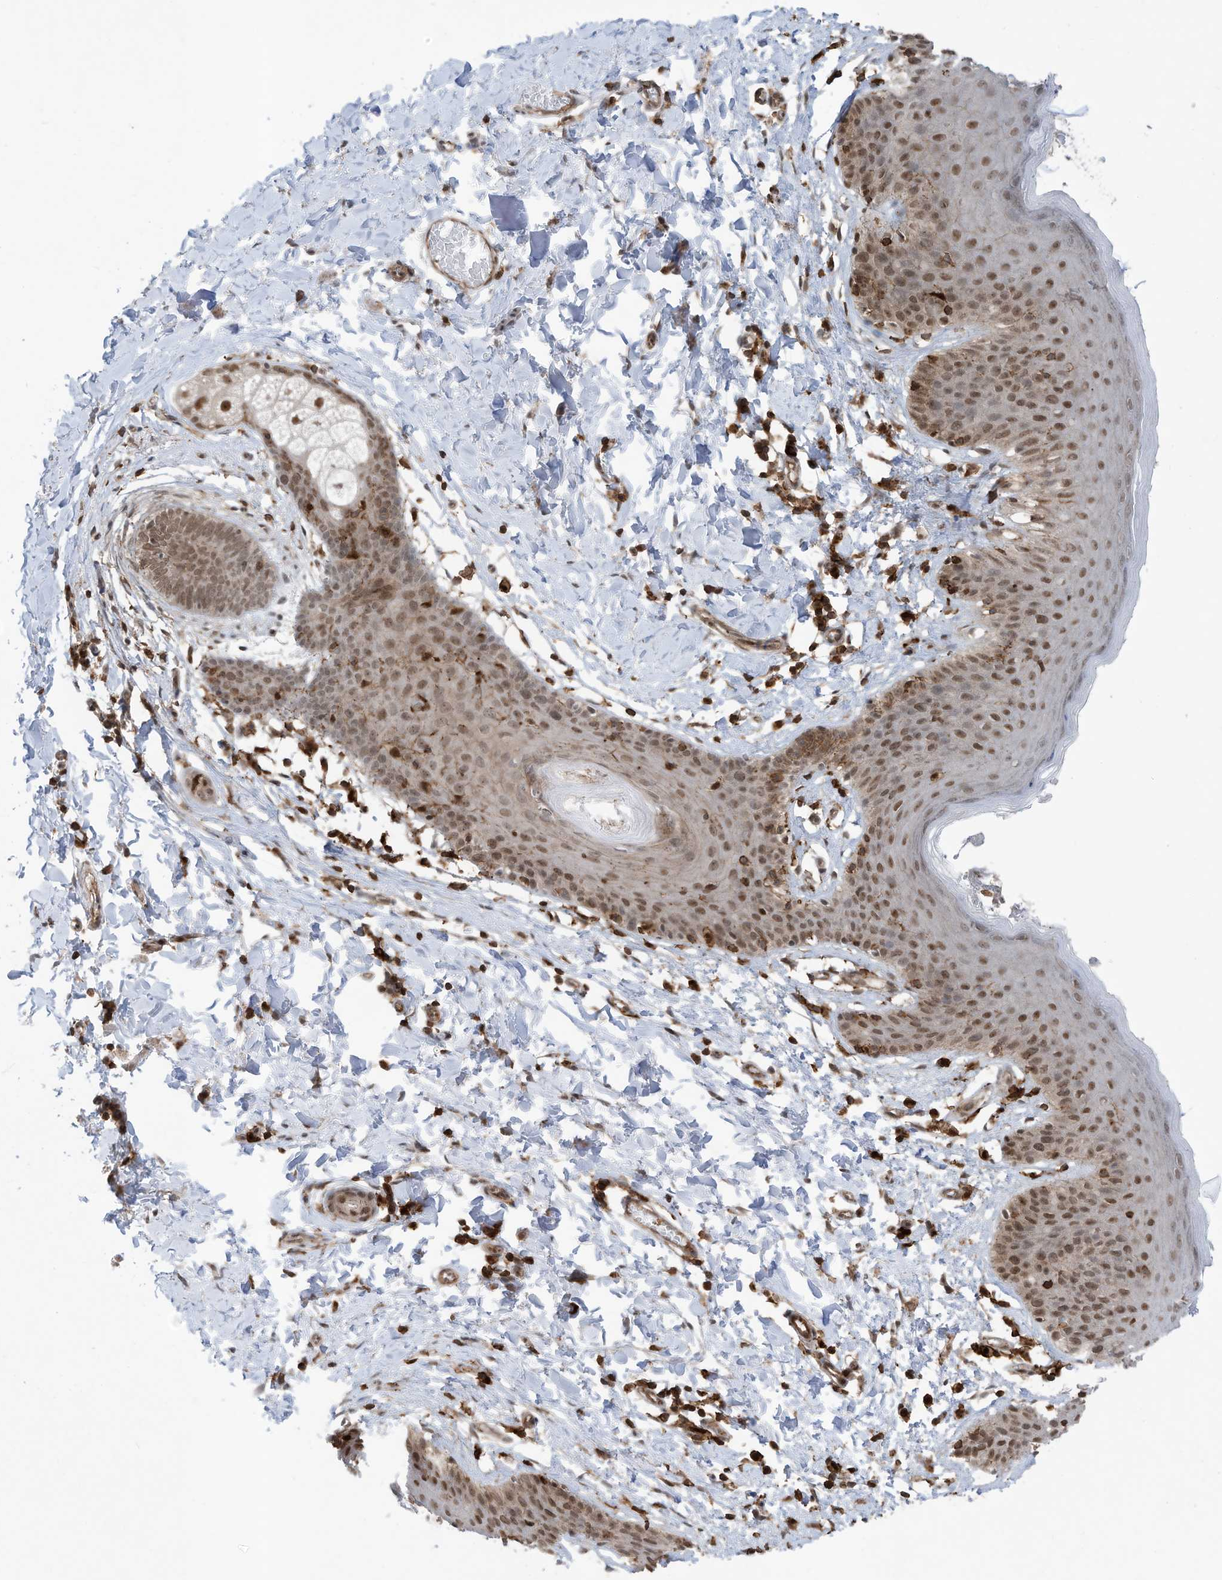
{"staining": {"intensity": "moderate", "quantity": ">75%", "location": "nuclear"}, "tissue": "skin", "cell_type": "Epidermal cells", "image_type": "normal", "snomed": [{"axis": "morphology", "description": "Normal tissue, NOS"}, {"axis": "topography", "description": "Vulva"}], "caption": "Immunohistochemistry (DAB) staining of benign human skin demonstrates moderate nuclear protein staining in approximately >75% of epidermal cells. (DAB IHC, brown staining for protein, blue staining for nuclei).", "gene": "REPIN1", "patient": {"sex": "female", "age": 66}}